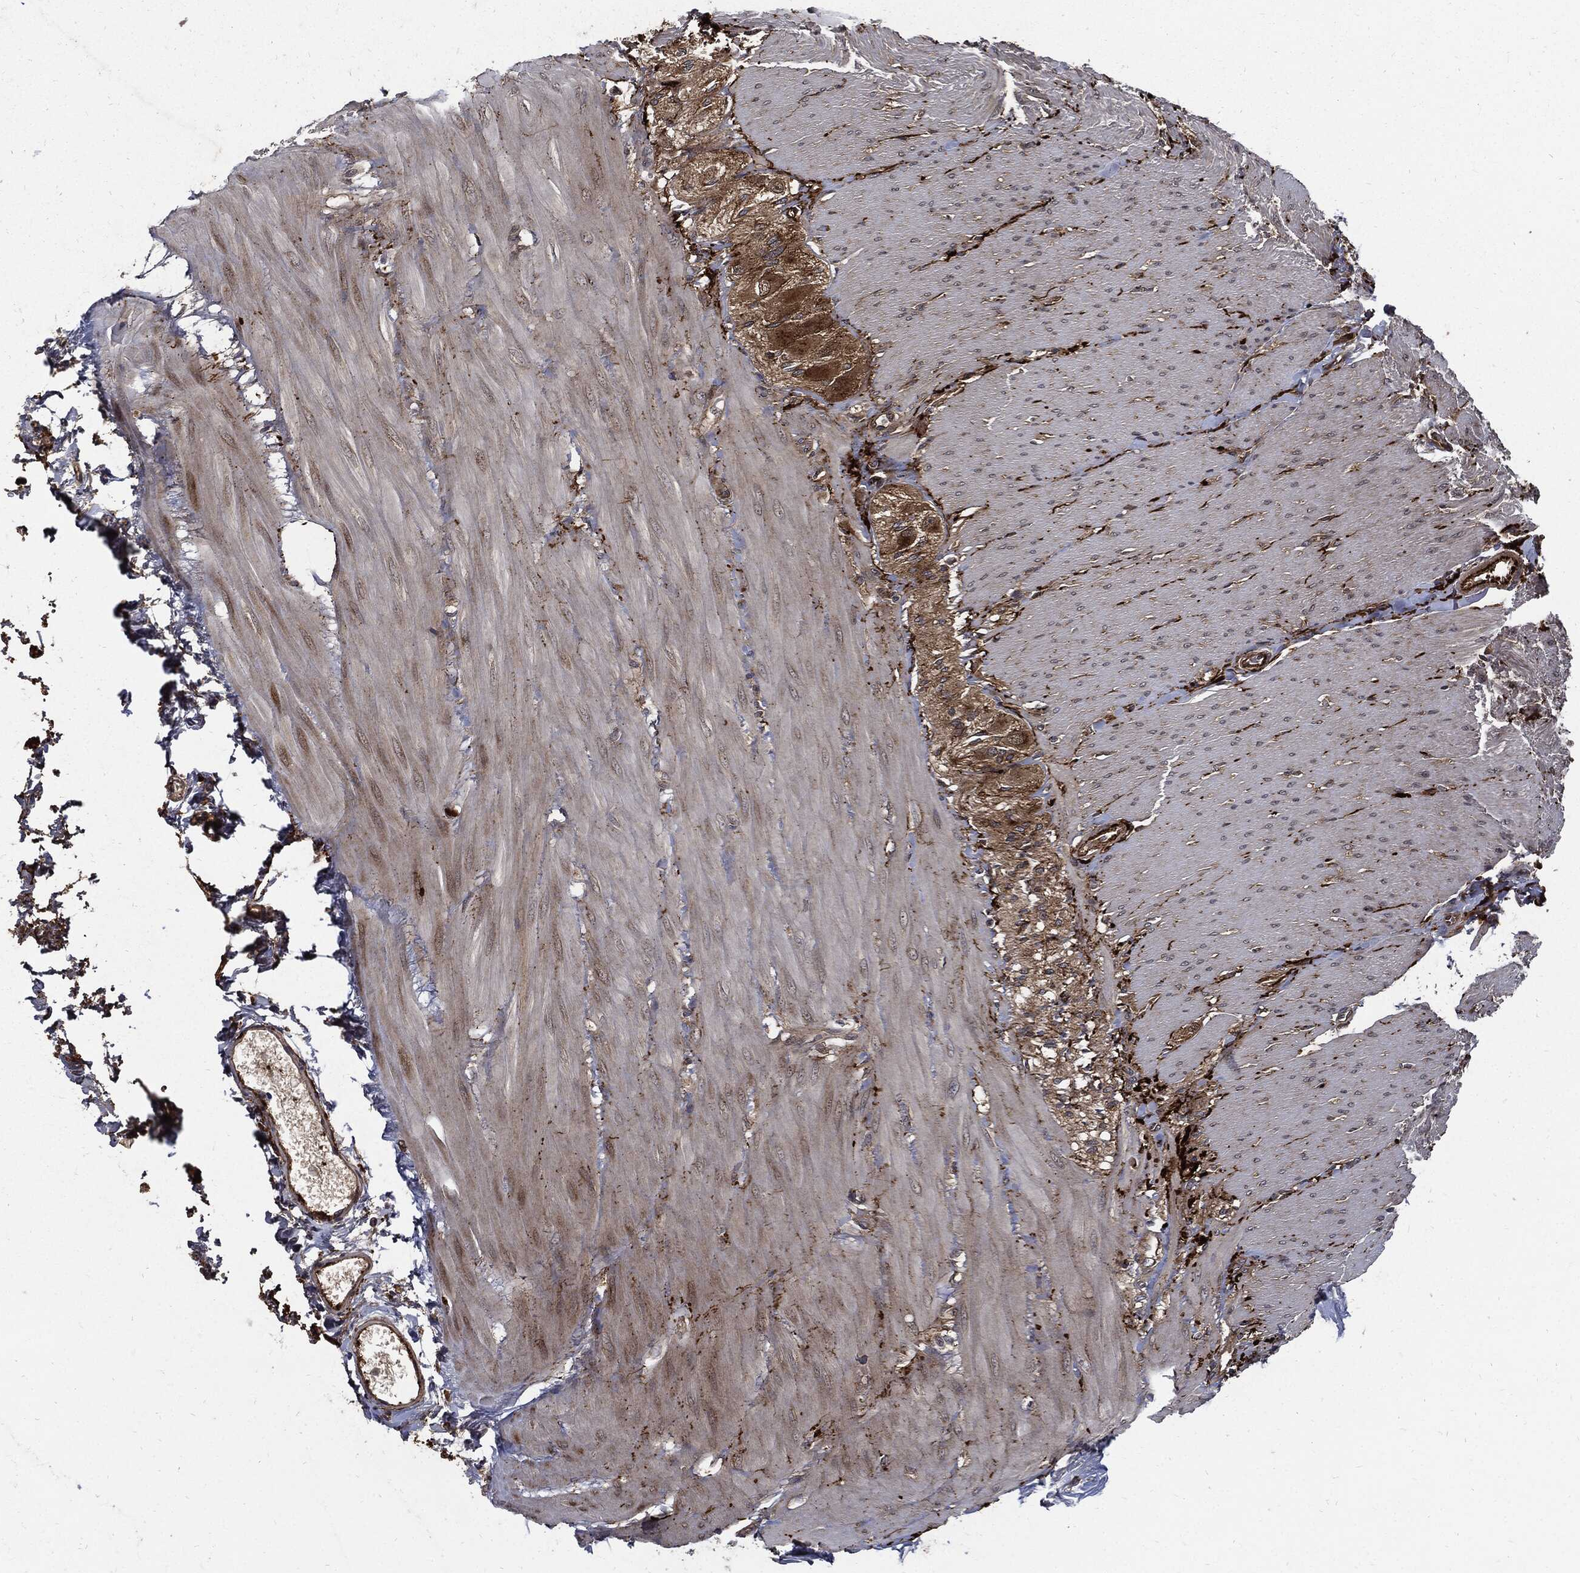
{"staining": {"intensity": "strong", "quantity": ">75%", "location": "cytoplasmic/membranous"}, "tissue": "soft tissue", "cell_type": "Fibroblasts", "image_type": "normal", "snomed": [{"axis": "morphology", "description": "Normal tissue, NOS"}, {"axis": "topography", "description": "Smooth muscle"}, {"axis": "topography", "description": "Duodenum"}, {"axis": "topography", "description": "Peripheral nerve tissue"}], "caption": "Immunohistochemical staining of normal human soft tissue demonstrates >75% levels of strong cytoplasmic/membranous protein staining in about >75% of fibroblasts. (IHC, brightfield microscopy, high magnification).", "gene": "CLU", "patient": {"sex": "female", "age": 61}}